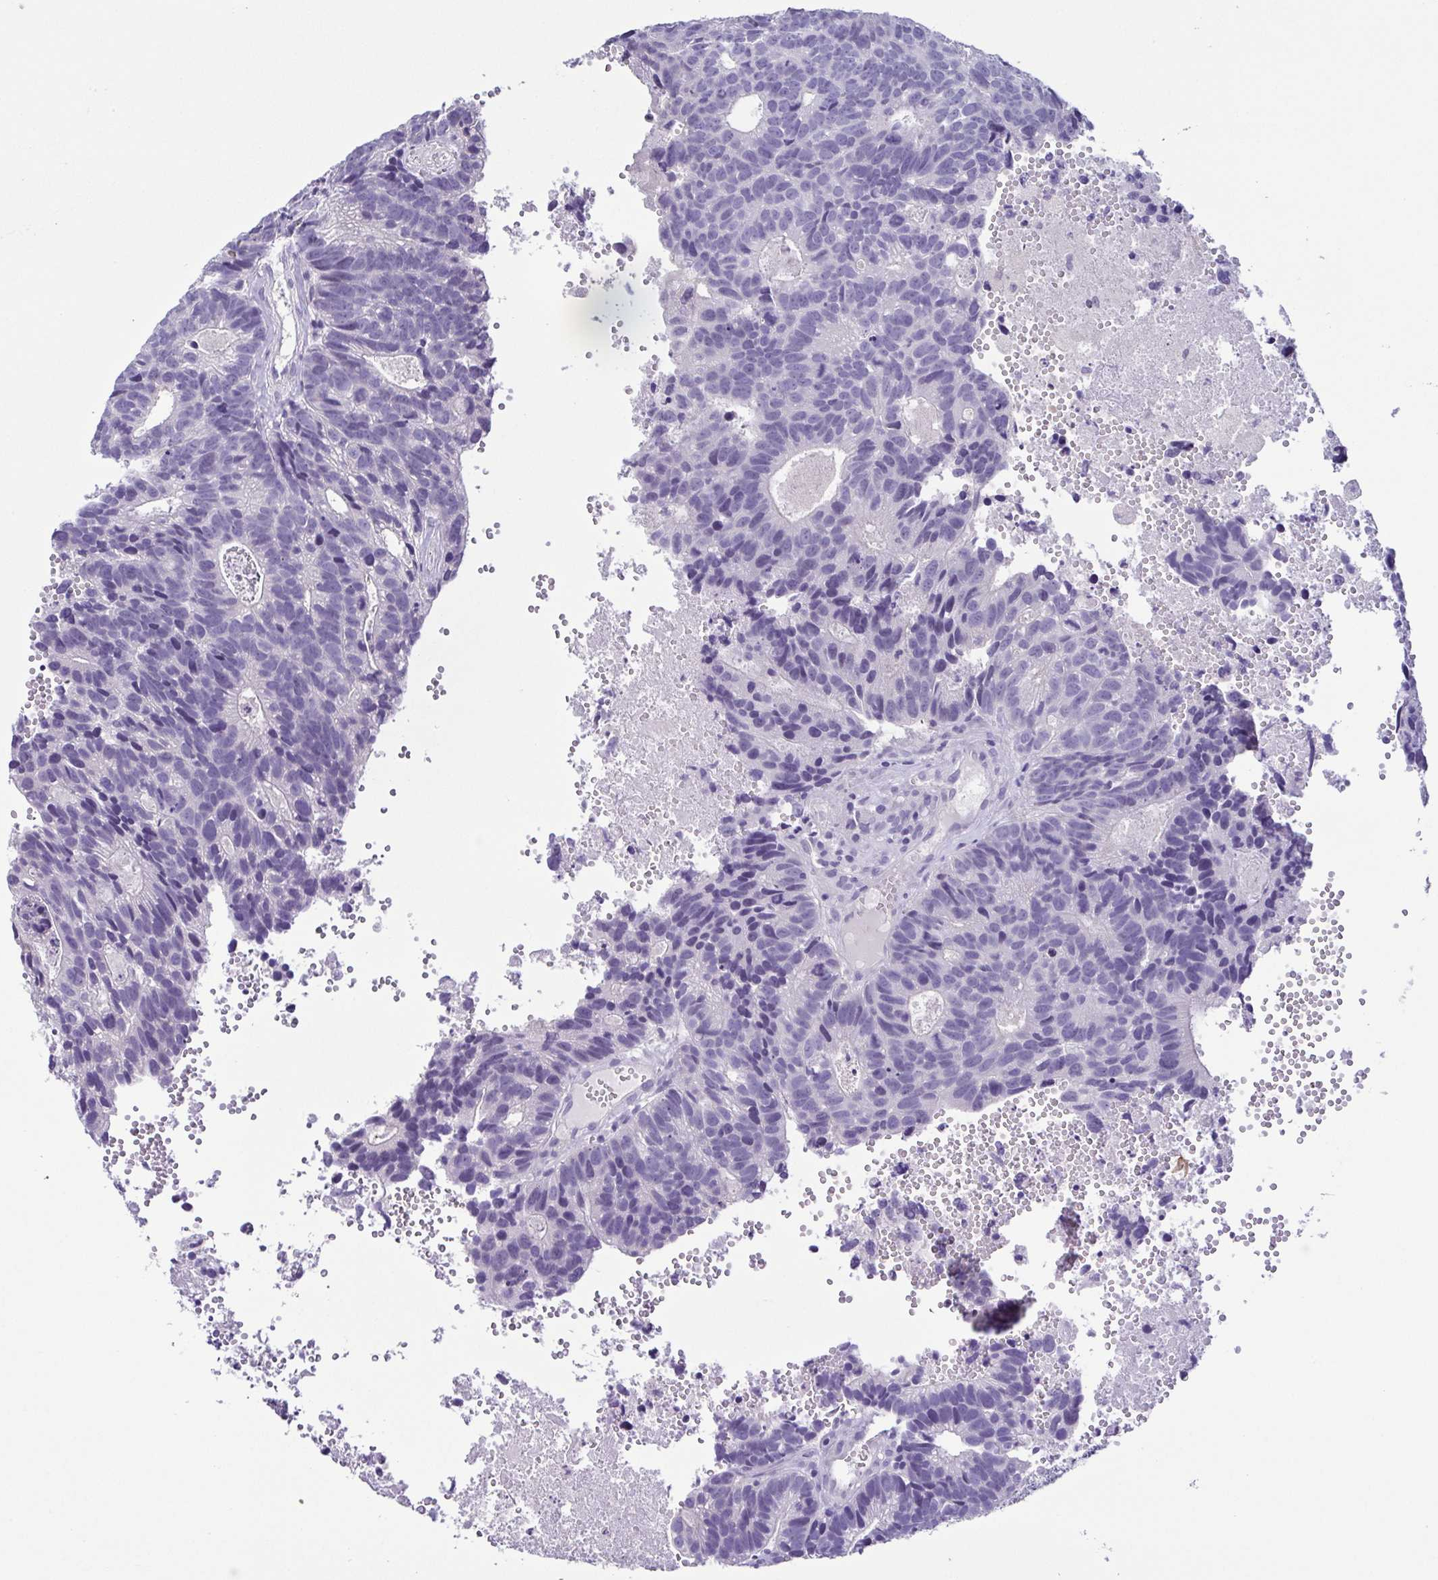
{"staining": {"intensity": "negative", "quantity": "none", "location": "none"}, "tissue": "head and neck cancer", "cell_type": "Tumor cells", "image_type": "cancer", "snomed": [{"axis": "morphology", "description": "Adenocarcinoma, NOS"}, {"axis": "topography", "description": "Head-Neck"}], "caption": "Adenocarcinoma (head and neck) was stained to show a protein in brown. There is no significant staining in tumor cells.", "gene": "TERT", "patient": {"sex": "male", "age": 62}}